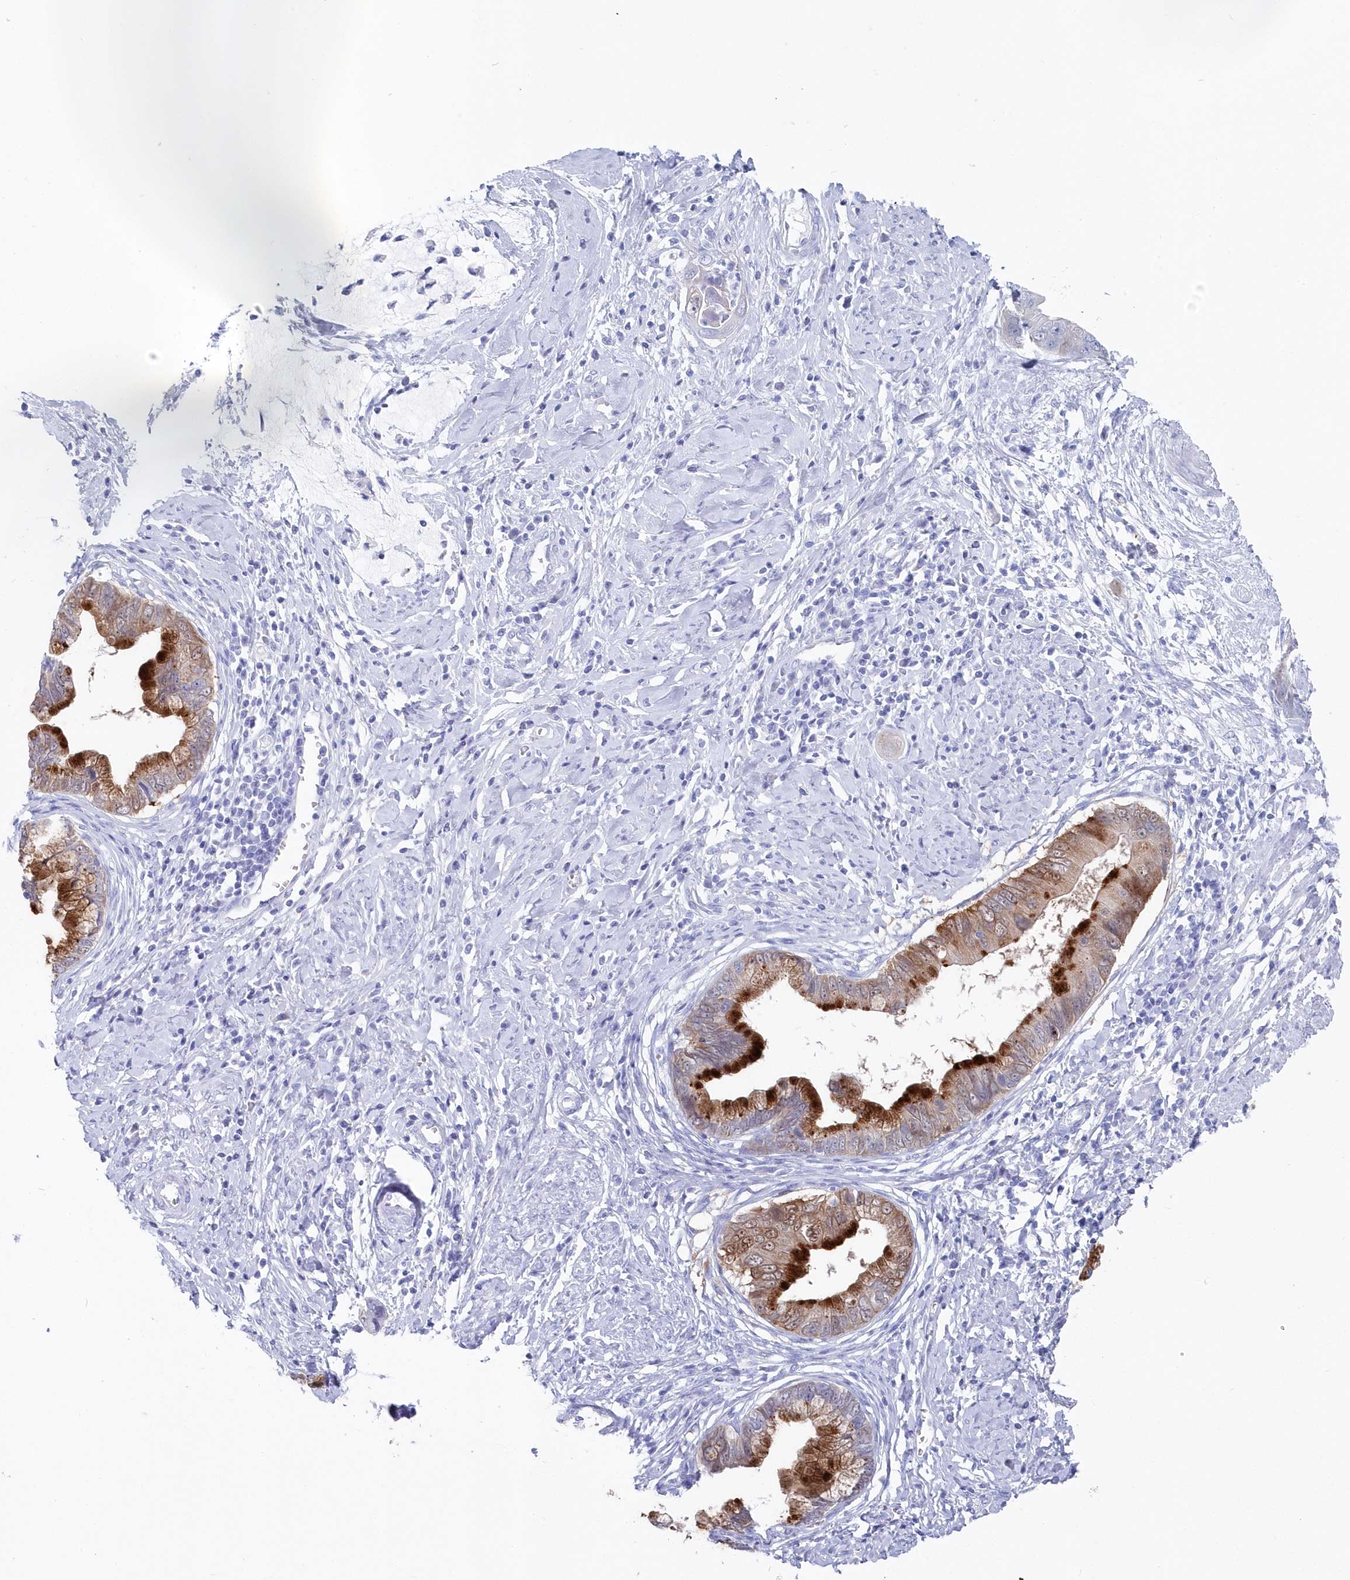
{"staining": {"intensity": "strong", "quantity": "25%-75%", "location": "cytoplasmic/membranous"}, "tissue": "cervical cancer", "cell_type": "Tumor cells", "image_type": "cancer", "snomed": [{"axis": "morphology", "description": "Adenocarcinoma, NOS"}, {"axis": "topography", "description": "Cervix"}], "caption": "Human cervical cancer (adenocarcinoma) stained with a brown dye exhibits strong cytoplasmic/membranous positive expression in about 25%-75% of tumor cells.", "gene": "CSNK1G2", "patient": {"sex": "female", "age": 44}}